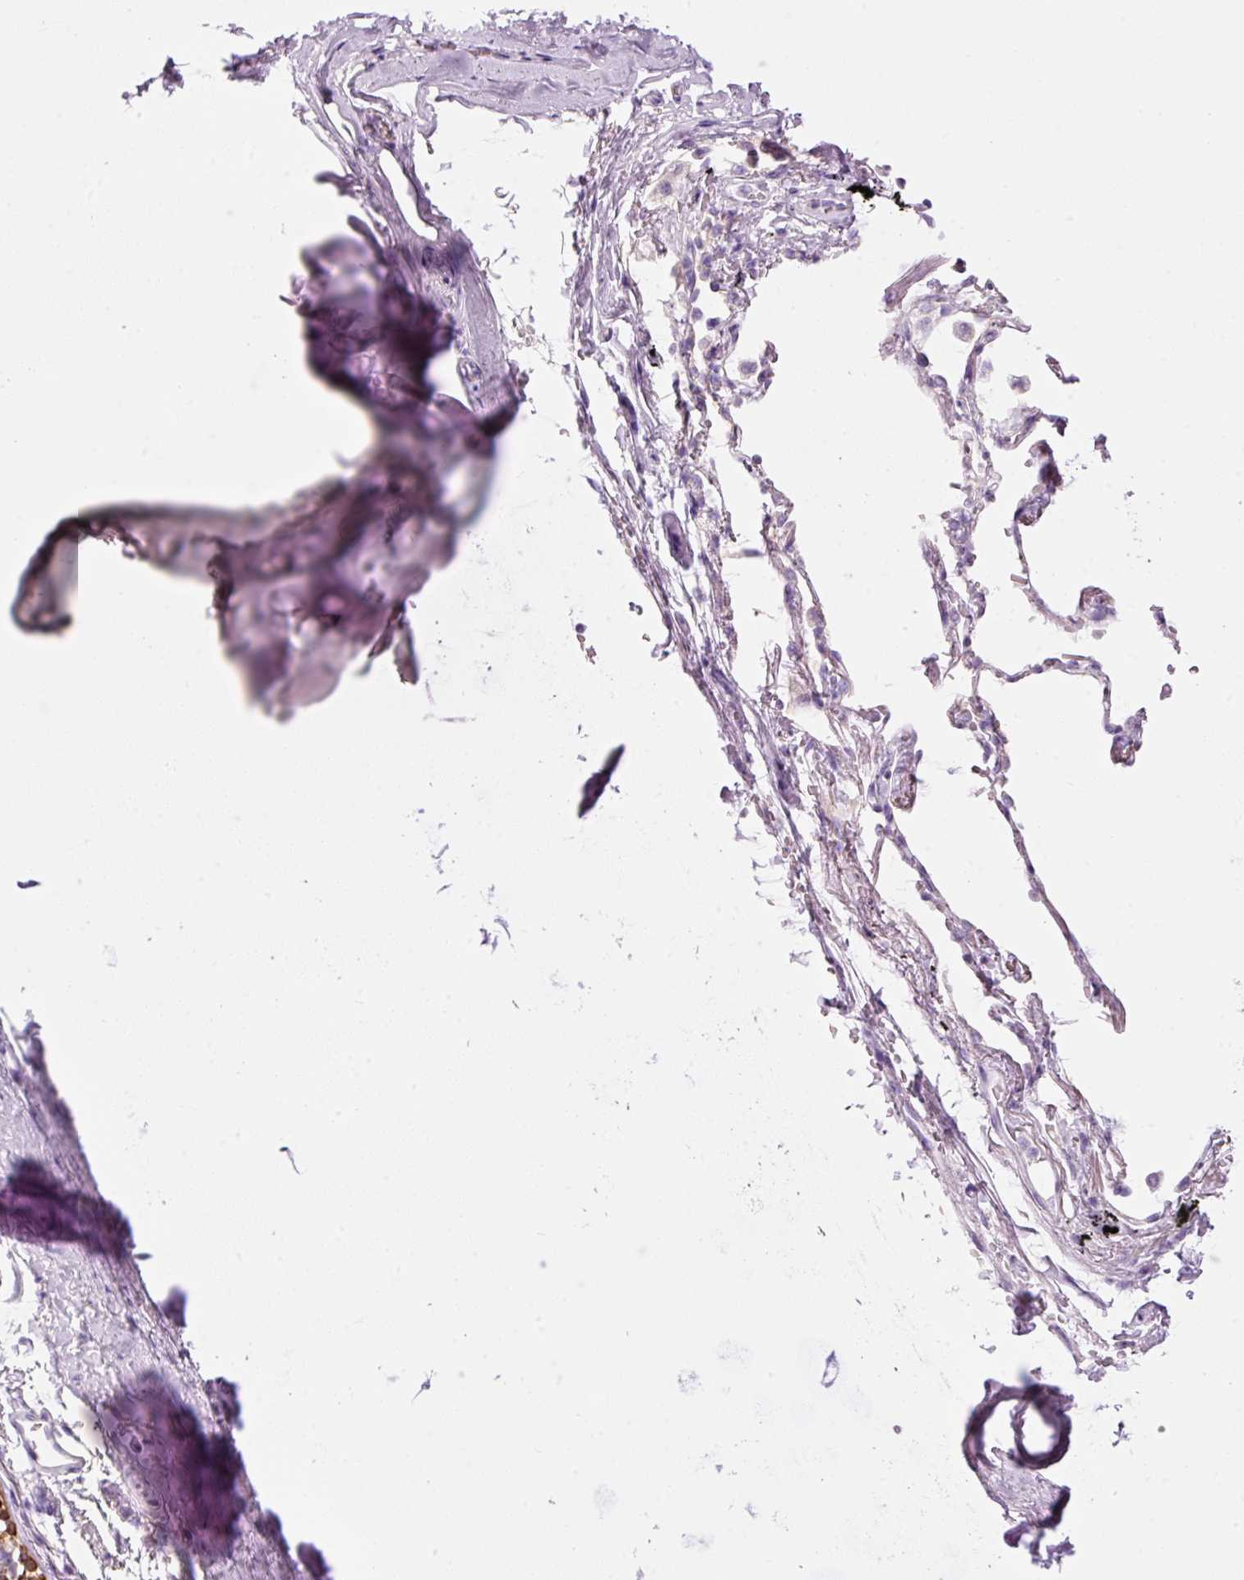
{"staining": {"intensity": "strong", "quantity": "25%-75%", "location": "cytoplasmic/membranous"}, "tissue": "bronchus", "cell_type": "Respiratory epithelial cells", "image_type": "normal", "snomed": [{"axis": "morphology", "description": "Normal tissue, NOS"}, {"axis": "topography", "description": "Bronchus"}], "caption": "IHC image of normal bronchus: human bronchus stained using immunohistochemistry shows high levels of strong protein expression localized specifically in the cytoplasmic/membranous of respiratory epithelial cells, appearing as a cytoplasmic/membranous brown color.", "gene": "CARD16", "patient": {"sex": "male", "age": 70}}